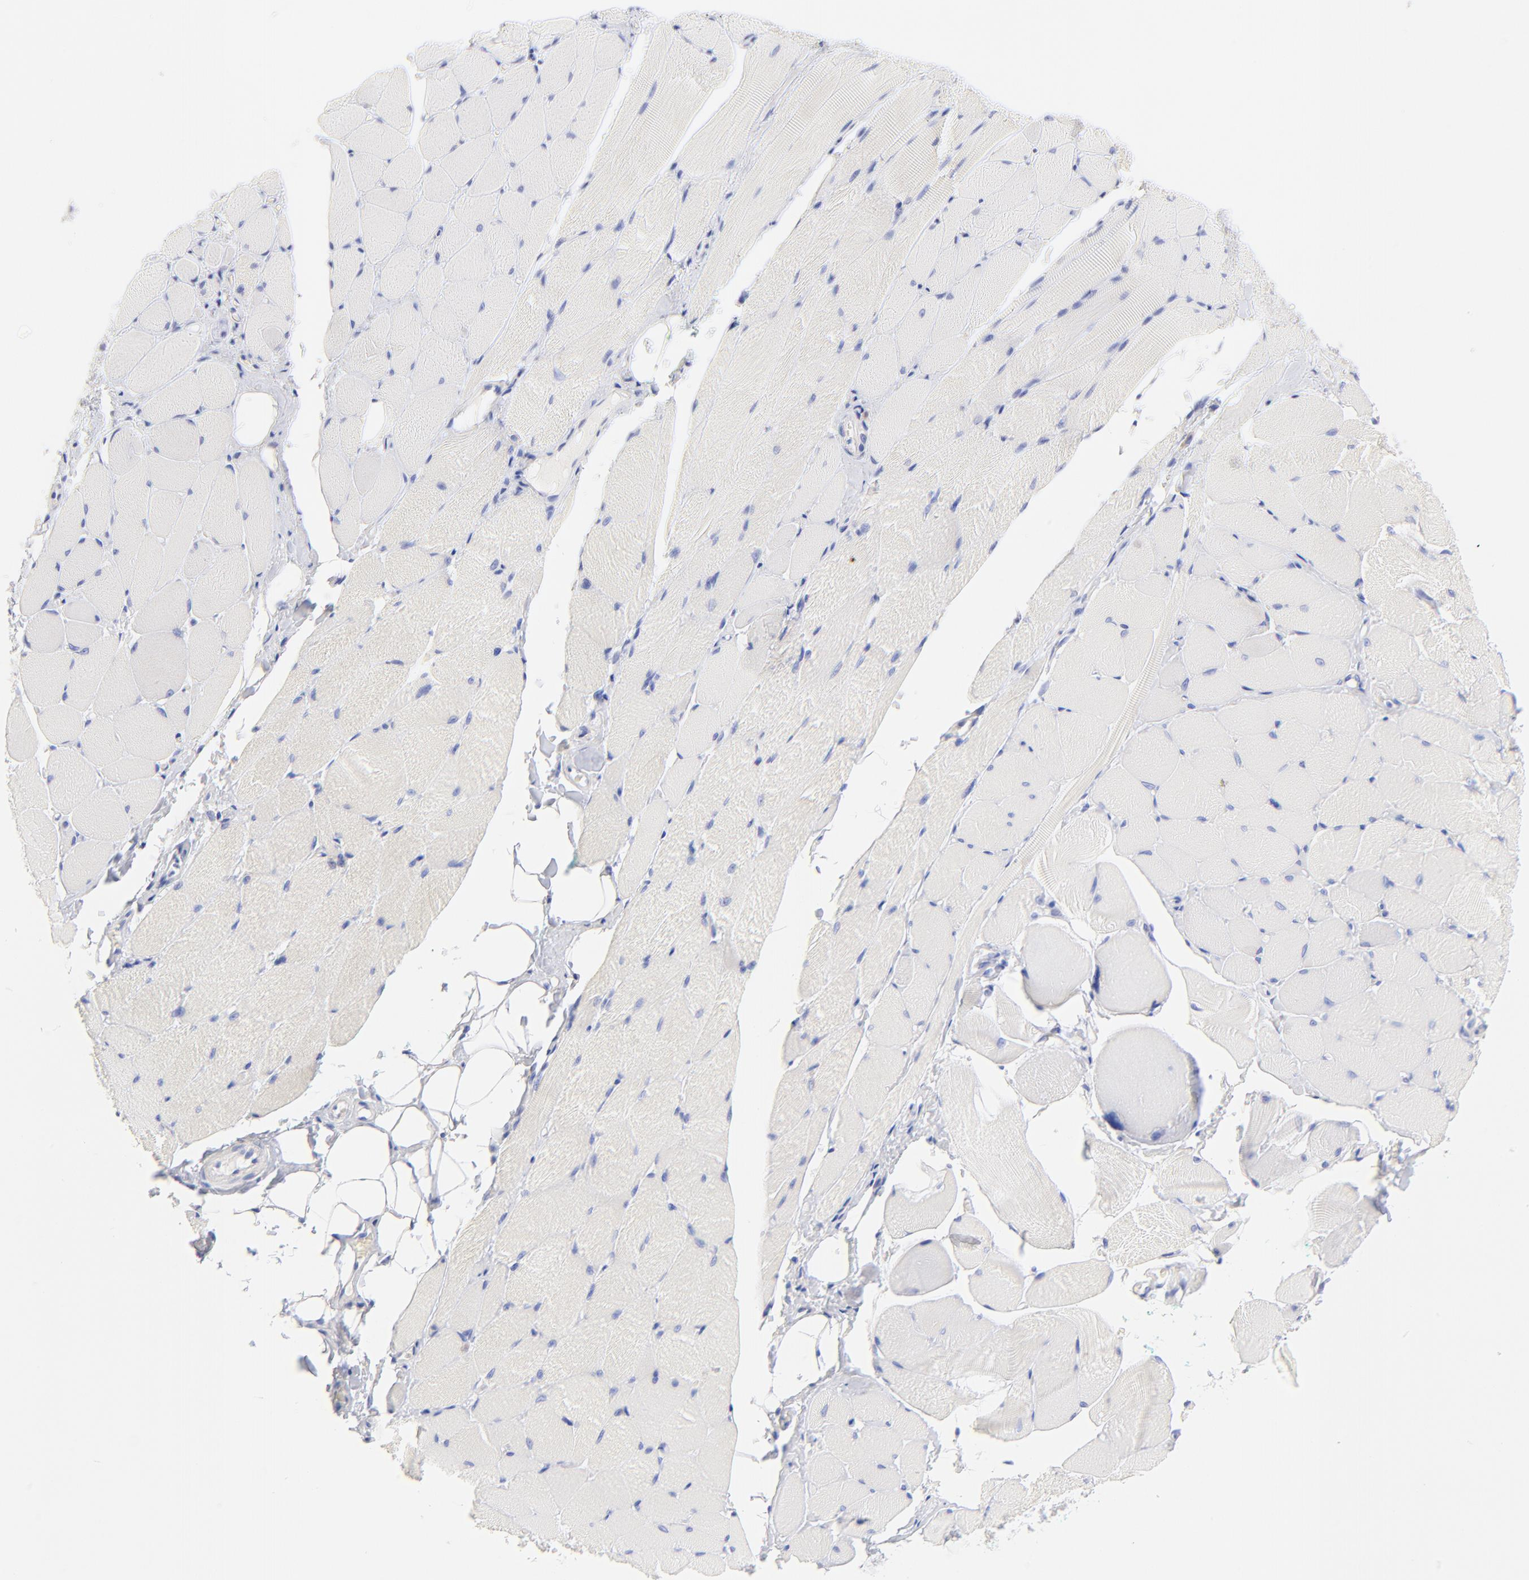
{"staining": {"intensity": "negative", "quantity": "none", "location": "none"}, "tissue": "skeletal muscle", "cell_type": "Myocytes", "image_type": "normal", "snomed": [{"axis": "morphology", "description": "Normal tissue, NOS"}, {"axis": "topography", "description": "Skeletal muscle"}, {"axis": "topography", "description": "Peripheral nerve tissue"}], "caption": "This is a photomicrograph of immunohistochemistry staining of normal skeletal muscle, which shows no expression in myocytes. (Brightfield microscopy of DAB IHC at high magnification).", "gene": "EBP", "patient": {"sex": "female", "age": 84}}